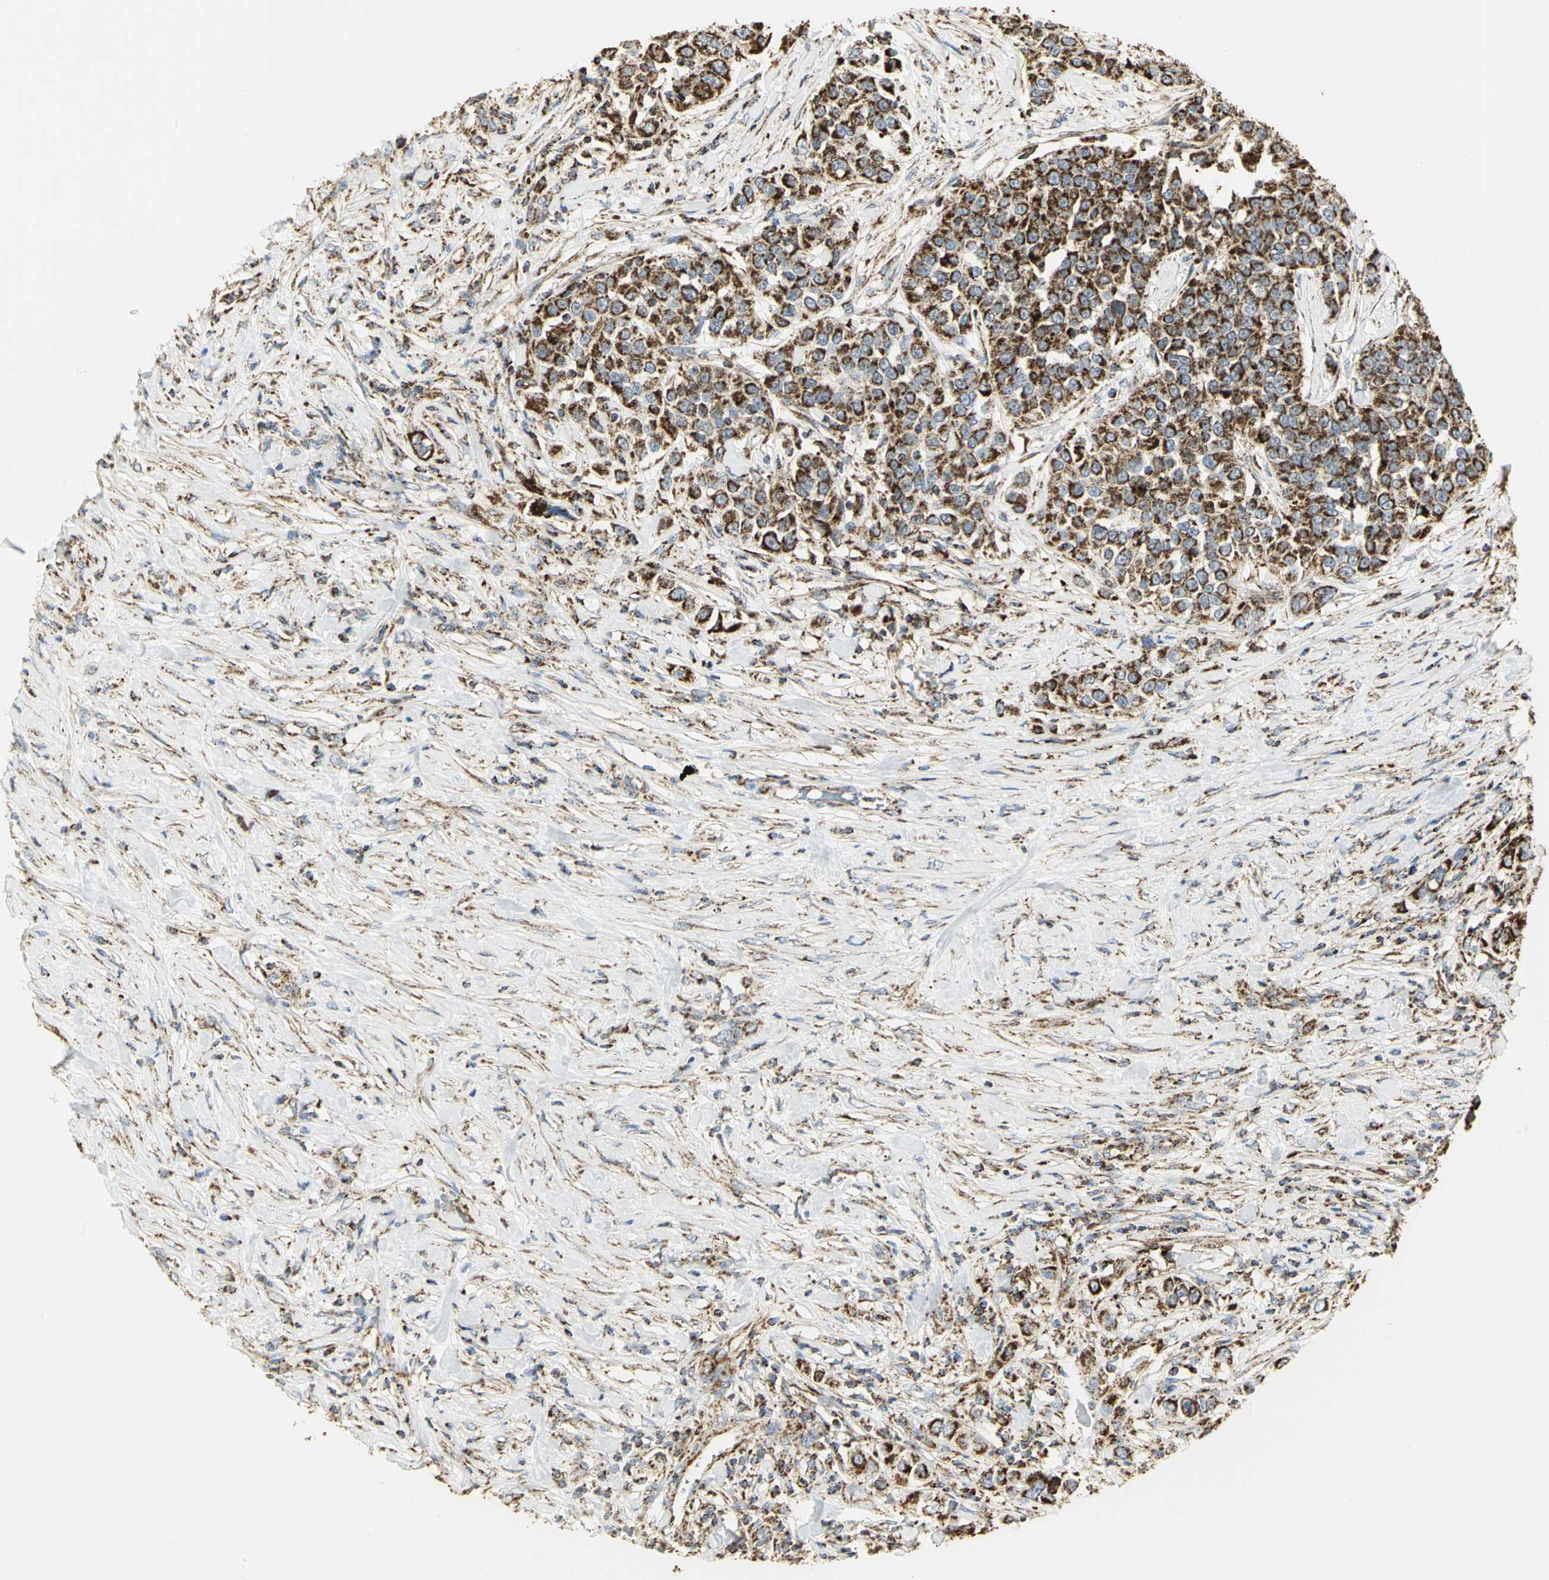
{"staining": {"intensity": "strong", "quantity": ">75%", "location": "cytoplasmic/membranous"}, "tissue": "urothelial cancer", "cell_type": "Tumor cells", "image_type": "cancer", "snomed": [{"axis": "morphology", "description": "Urothelial carcinoma, High grade"}, {"axis": "topography", "description": "Urinary bladder"}], "caption": "Protein expression analysis of human urothelial carcinoma (high-grade) reveals strong cytoplasmic/membranous expression in about >75% of tumor cells.", "gene": "VDAC1", "patient": {"sex": "female", "age": 80}}